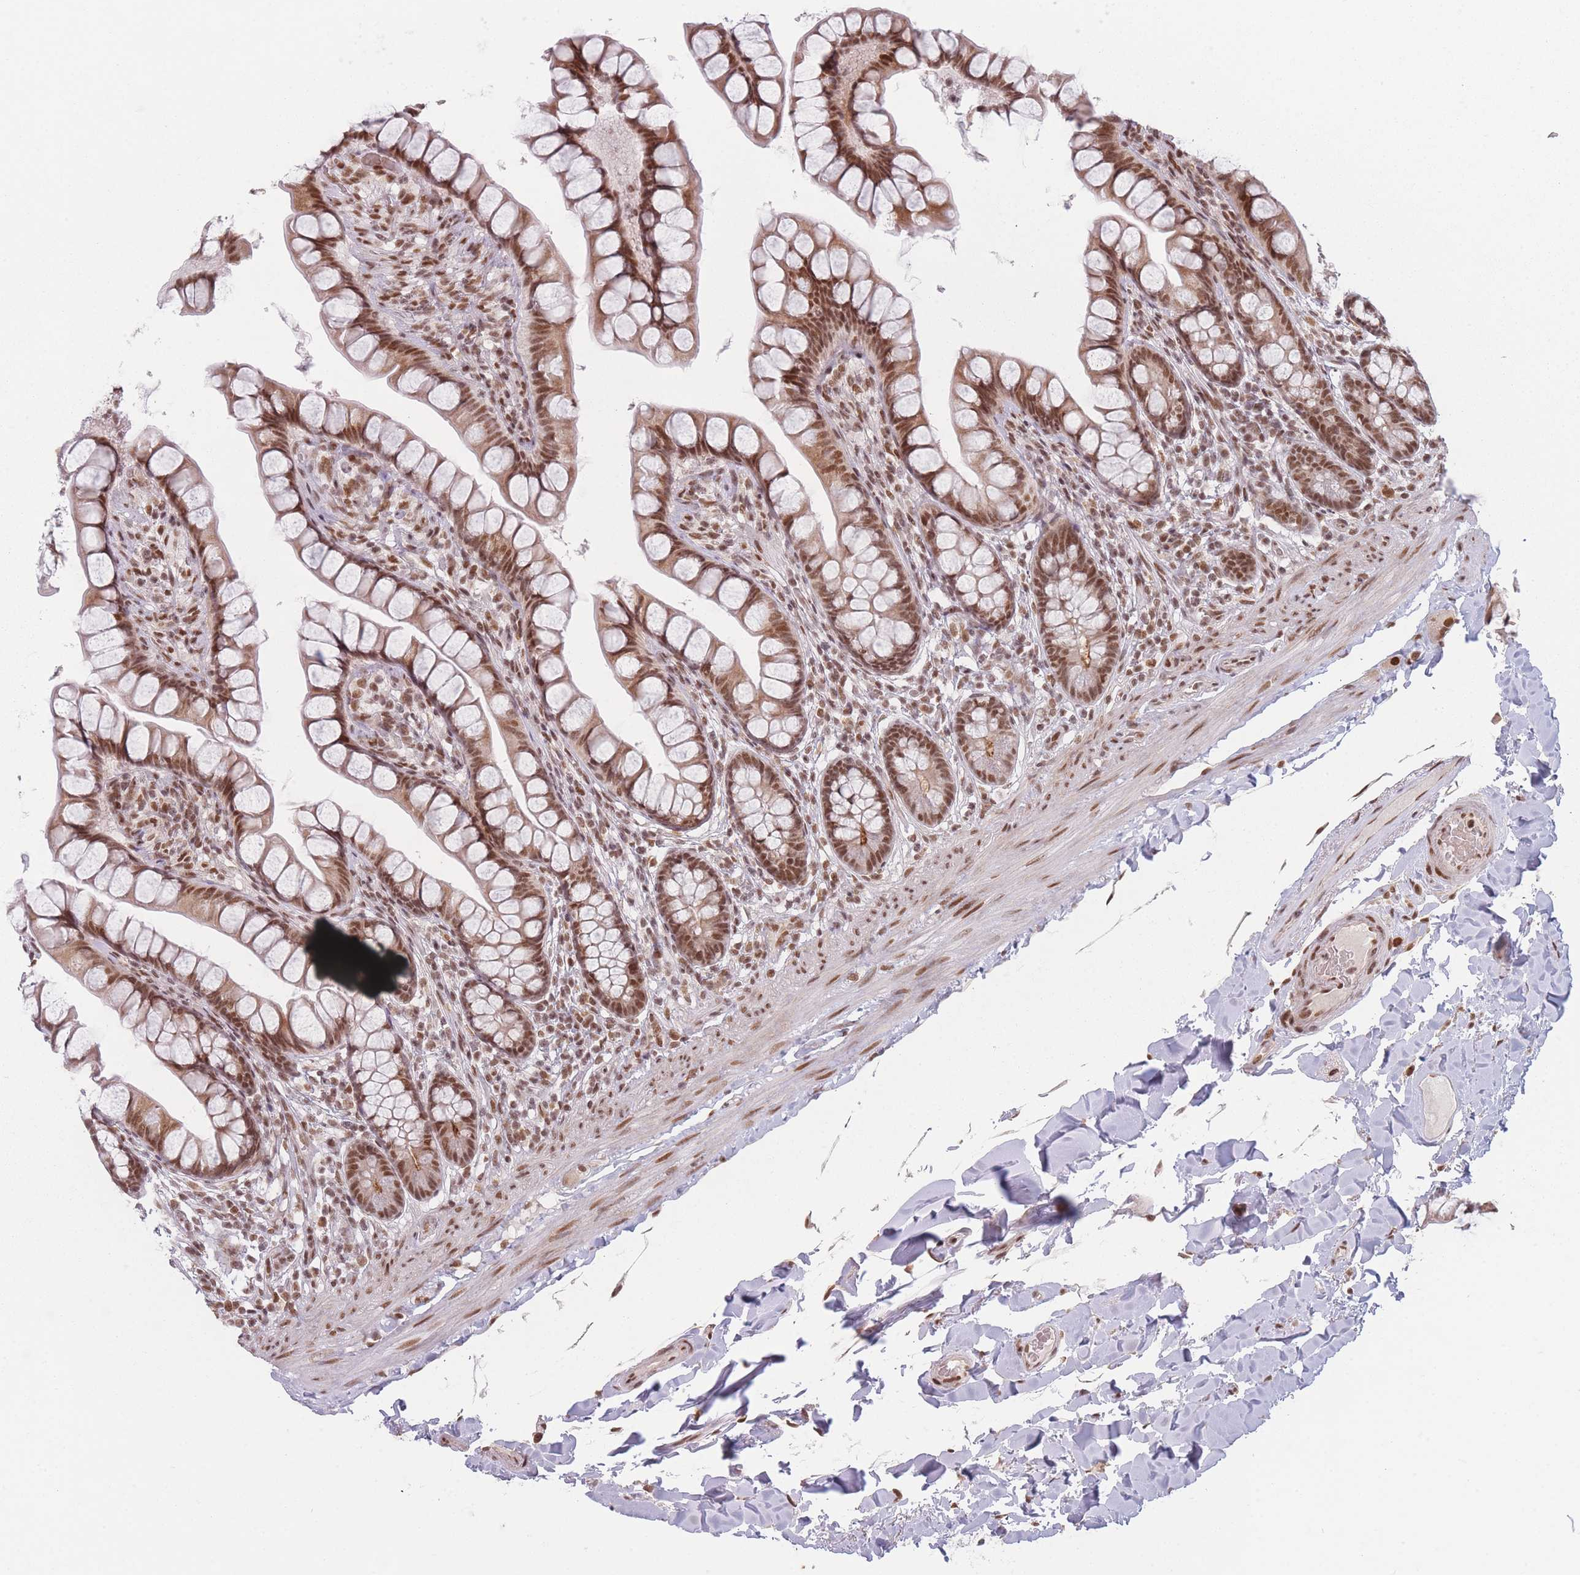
{"staining": {"intensity": "moderate", "quantity": ">75%", "location": "cytoplasmic/membranous,nuclear"}, "tissue": "small intestine", "cell_type": "Glandular cells", "image_type": "normal", "snomed": [{"axis": "morphology", "description": "Normal tissue, NOS"}, {"axis": "topography", "description": "Small intestine"}], "caption": "Immunohistochemical staining of unremarkable small intestine displays moderate cytoplasmic/membranous,nuclear protein positivity in approximately >75% of glandular cells.", "gene": "SUPT6H", "patient": {"sex": "male", "age": 70}}